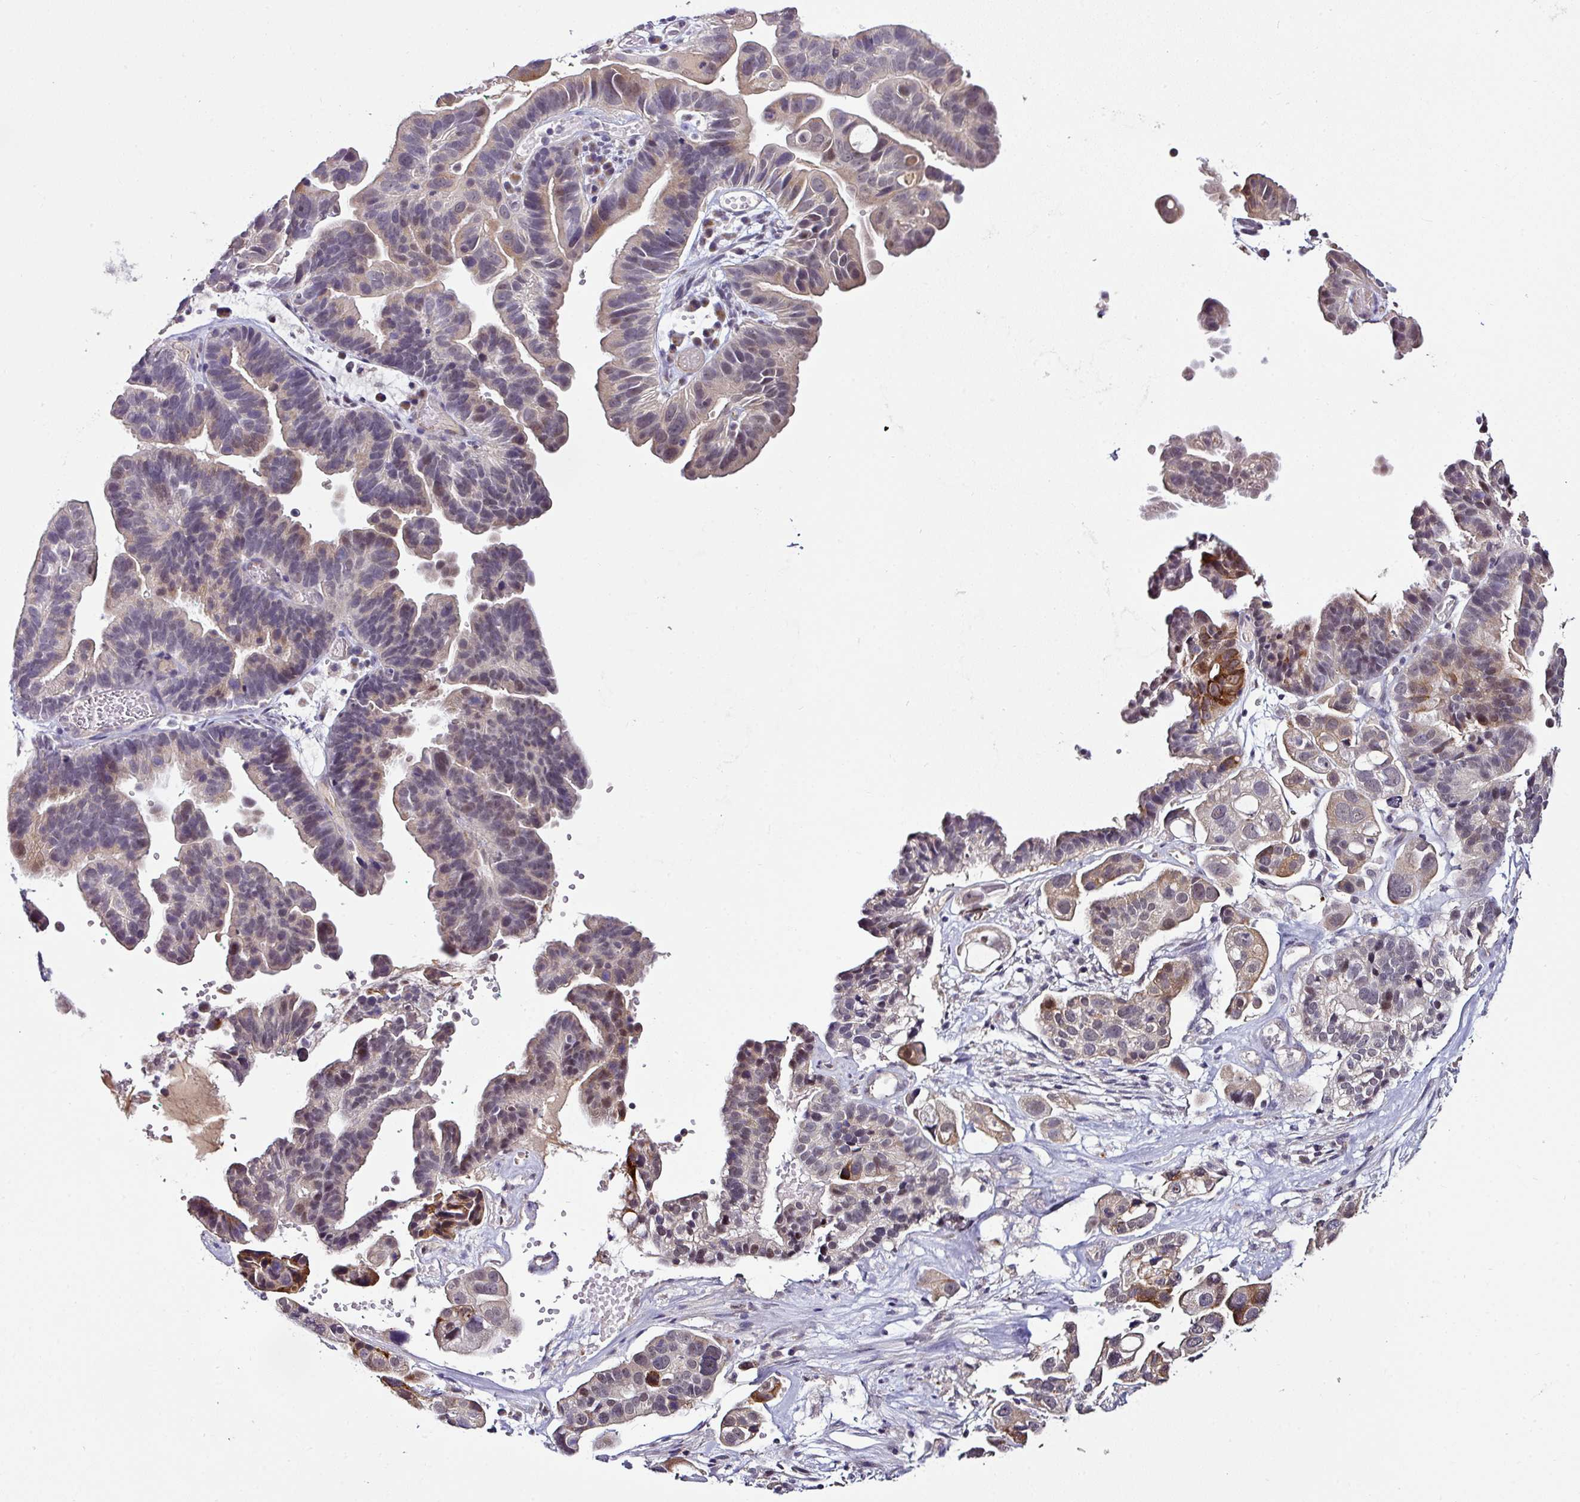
{"staining": {"intensity": "weak", "quantity": "25%-75%", "location": "cytoplasmic/membranous"}, "tissue": "ovarian cancer", "cell_type": "Tumor cells", "image_type": "cancer", "snomed": [{"axis": "morphology", "description": "Cystadenocarcinoma, serous, NOS"}, {"axis": "topography", "description": "Ovary"}], "caption": "Immunohistochemical staining of human ovarian cancer (serous cystadenocarcinoma) demonstrates low levels of weak cytoplasmic/membranous expression in approximately 25%-75% of tumor cells.", "gene": "NAPSA", "patient": {"sex": "female", "age": 56}}